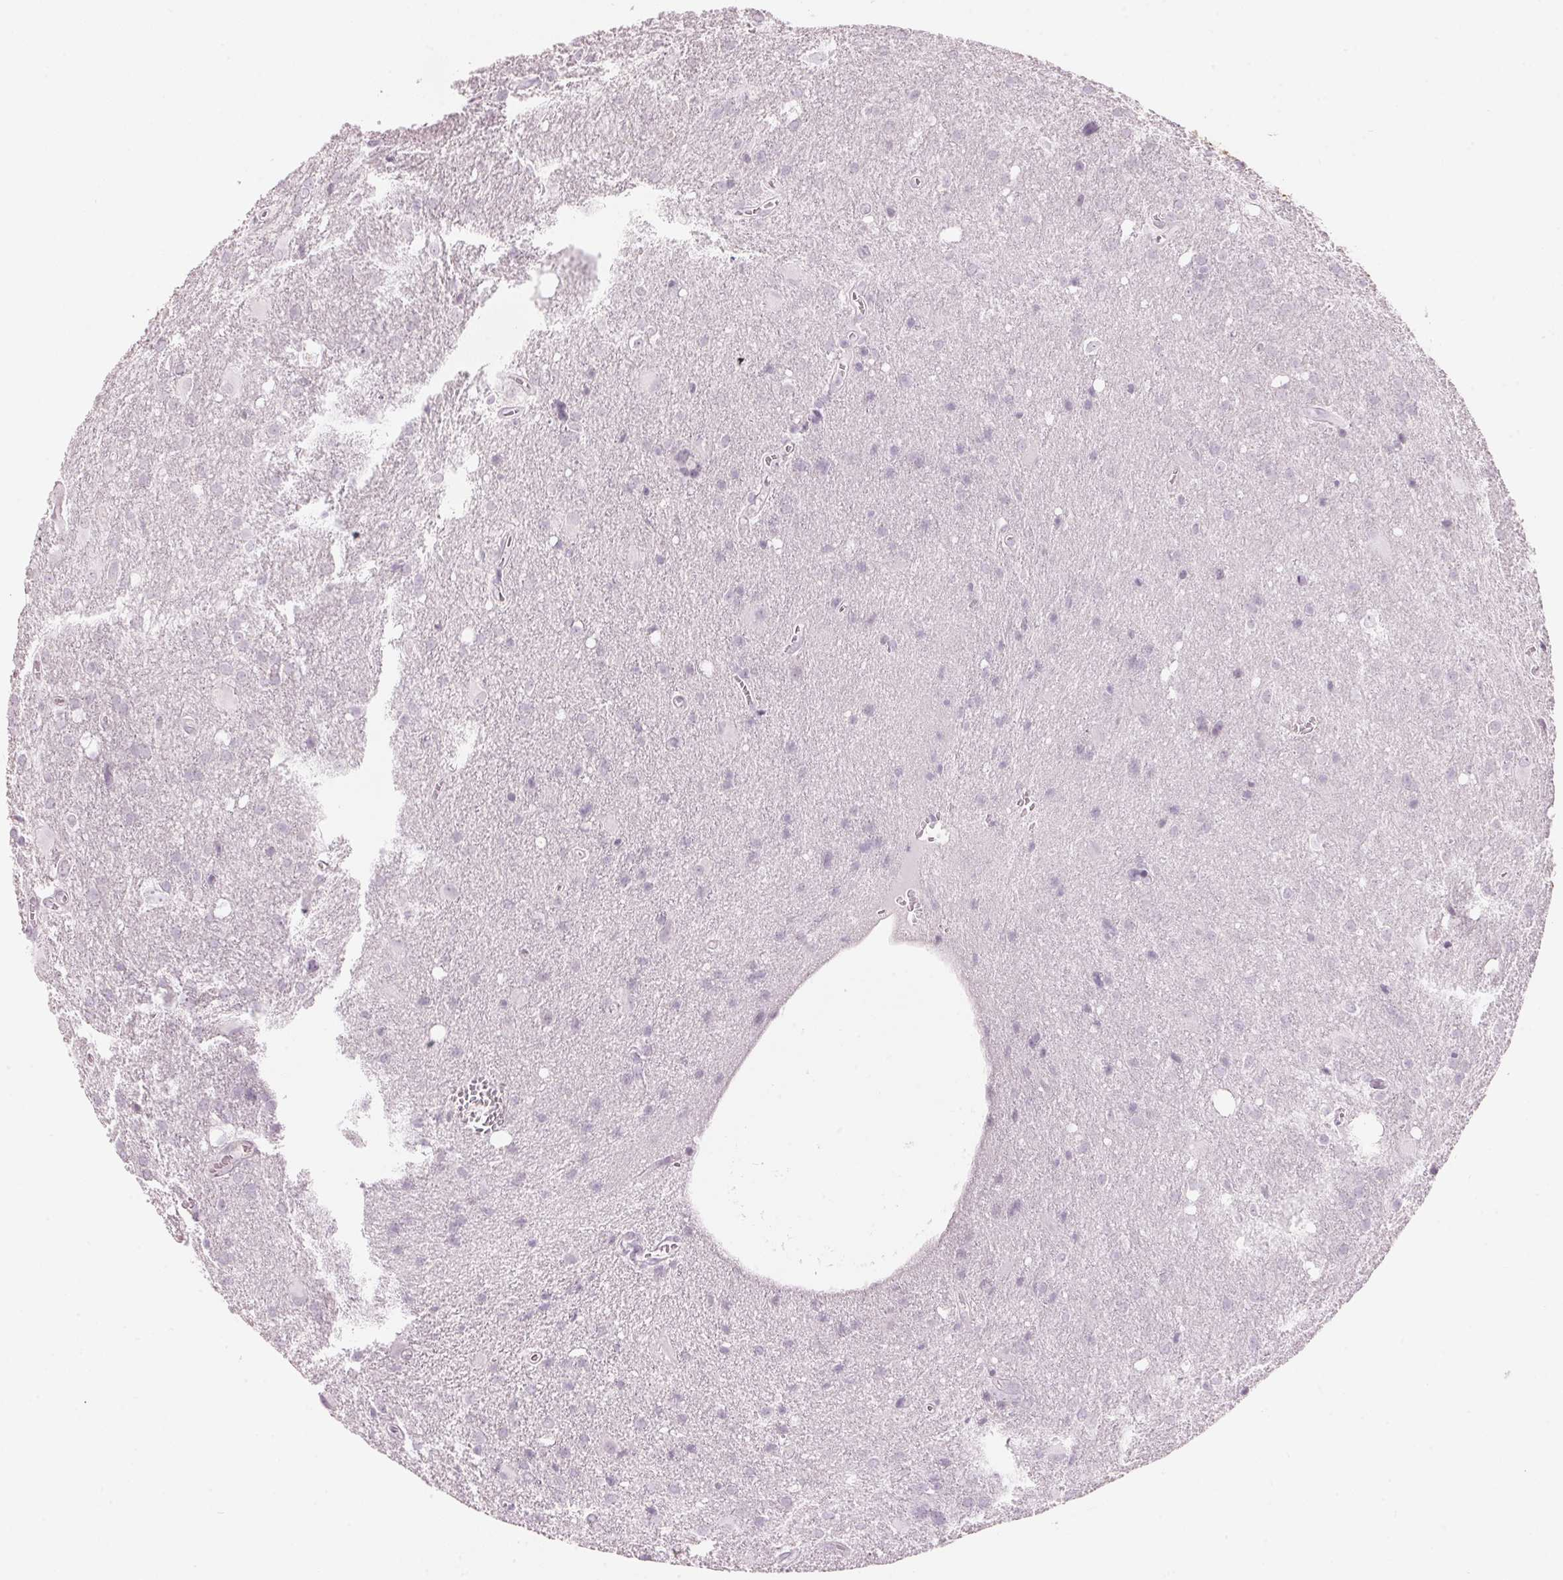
{"staining": {"intensity": "negative", "quantity": "none", "location": "none"}, "tissue": "glioma", "cell_type": "Tumor cells", "image_type": "cancer", "snomed": [{"axis": "morphology", "description": "Glioma, malignant, Low grade"}, {"axis": "topography", "description": "Brain"}], "caption": "An immunohistochemistry micrograph of glioma is shown. There is no staining in tumor cells of glioma. (DAB (3,3'-diaminobenzidine) IHC visualized using brightfield microscopy, high magnification).", "gene": "SCTR", "patient": {"sex": "male", "age": 66}}